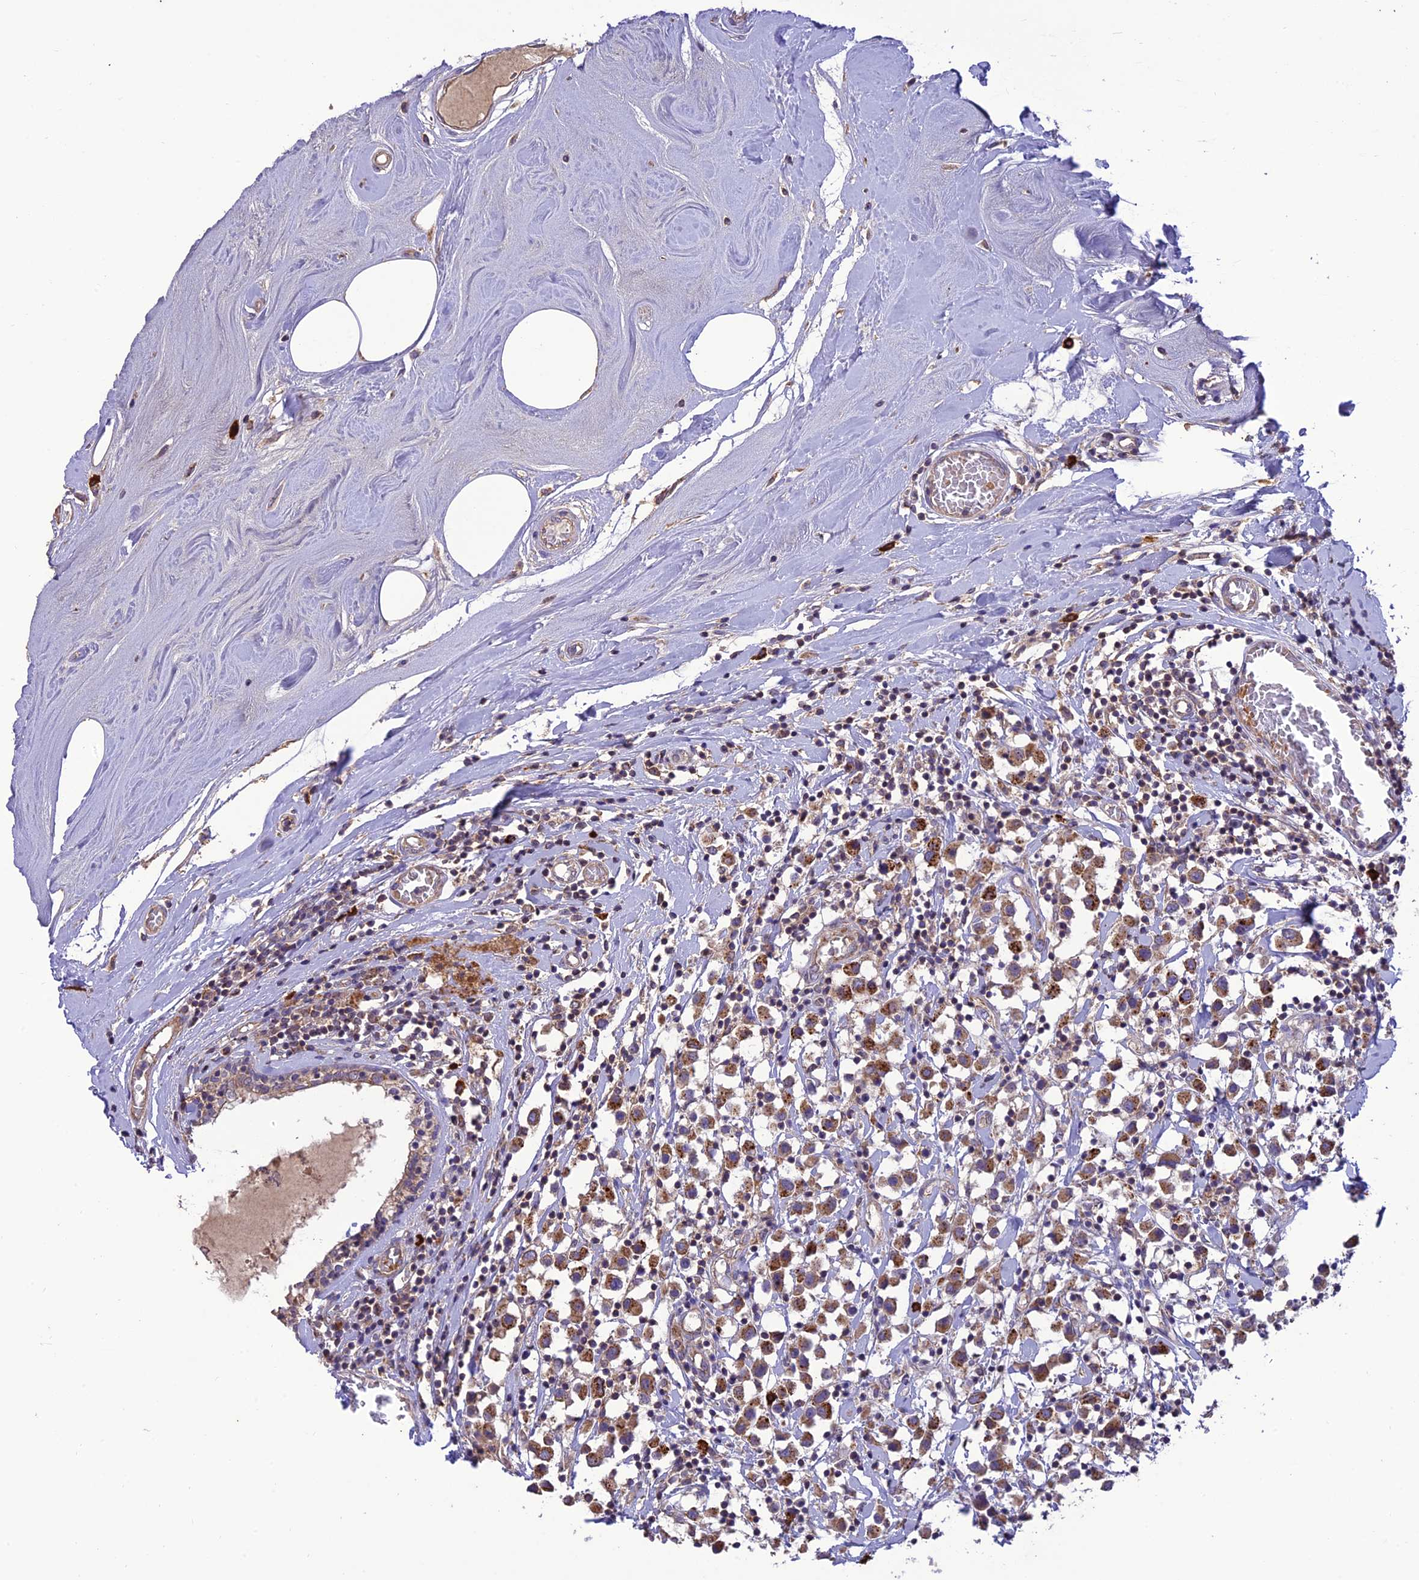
{"staining": {"intensity": "moderate", "quantity": ">75%", "location": "cytoplasmic/membranous"}, "tissue": "breast cancer", "cell_type": "Tumor cells", "image_type": "cancer", "snomed": [{"axis": "morphology", "description": "Duct carcinoma"}, {"axis": "topography", "description": "Breast"}], "caption": "Protein positivity by immunohistochemistry (IHC) demonstrates moderate cytoplasmic/membranous staining in approximately >75% of tumor cells in breast cancer.", "gene": "NDUFAF1", "patient": {"sex": "female", "age": 61}}